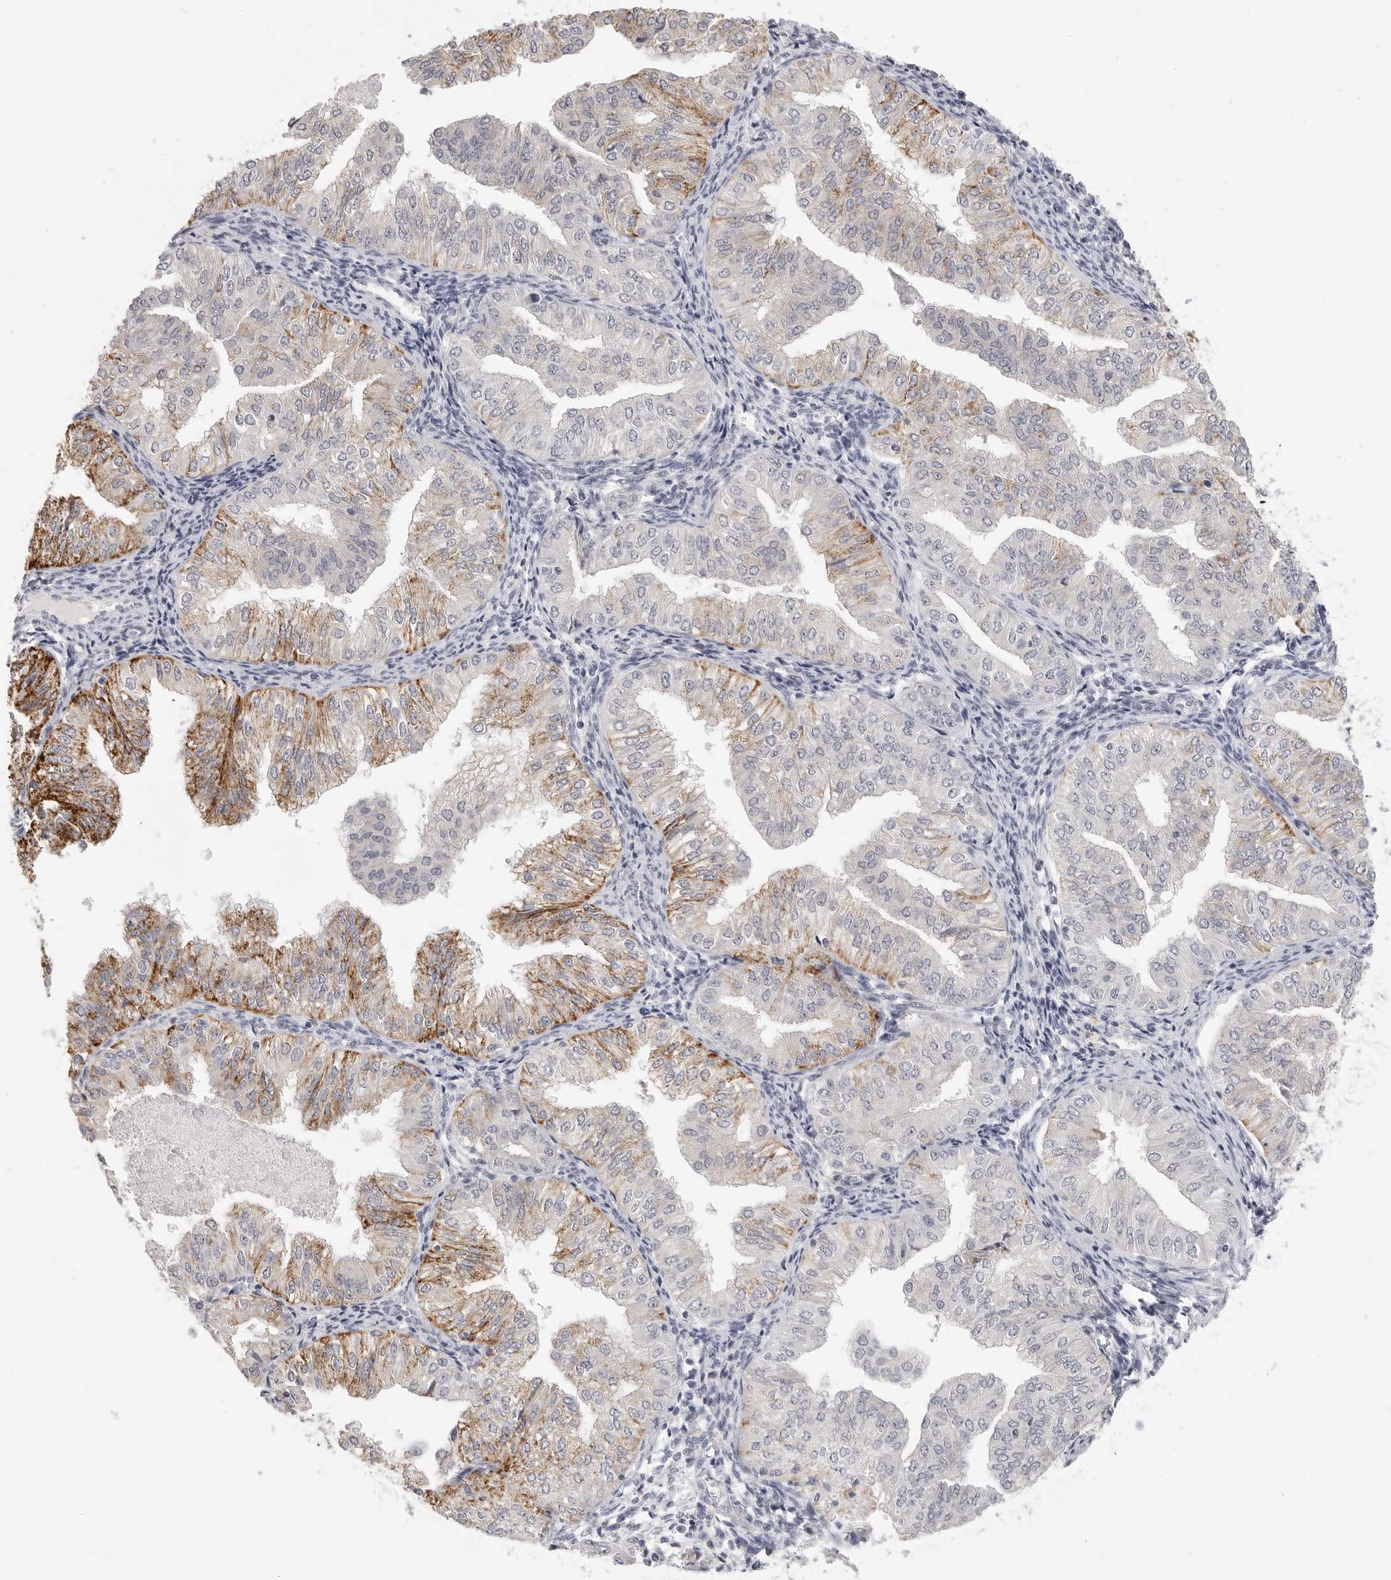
{"staining": {"intensity": "moderate", "quantity": "25%-75%", "location": "cytoplasmic/membranous"}, "tissue": "endometrial cancer", "cell_type": "Tumor cells", "image_type": "cancer", "snomed": [{"axis": "morphology", "description": "Normal tissue, NOS"}, {"axis": "morphology", "description": "Adenocarcinoma, NOS"}, {"axis": "topography", "description": "Endometrium"}], "caption": "Protein staining shows moderate cytoplasmic/membranous expression in about 25%-75% of tumor cells in endometrial adenocarcinoma.", "gene": "HMGCS2", "patient": {"sex": "female", "age": 53}}